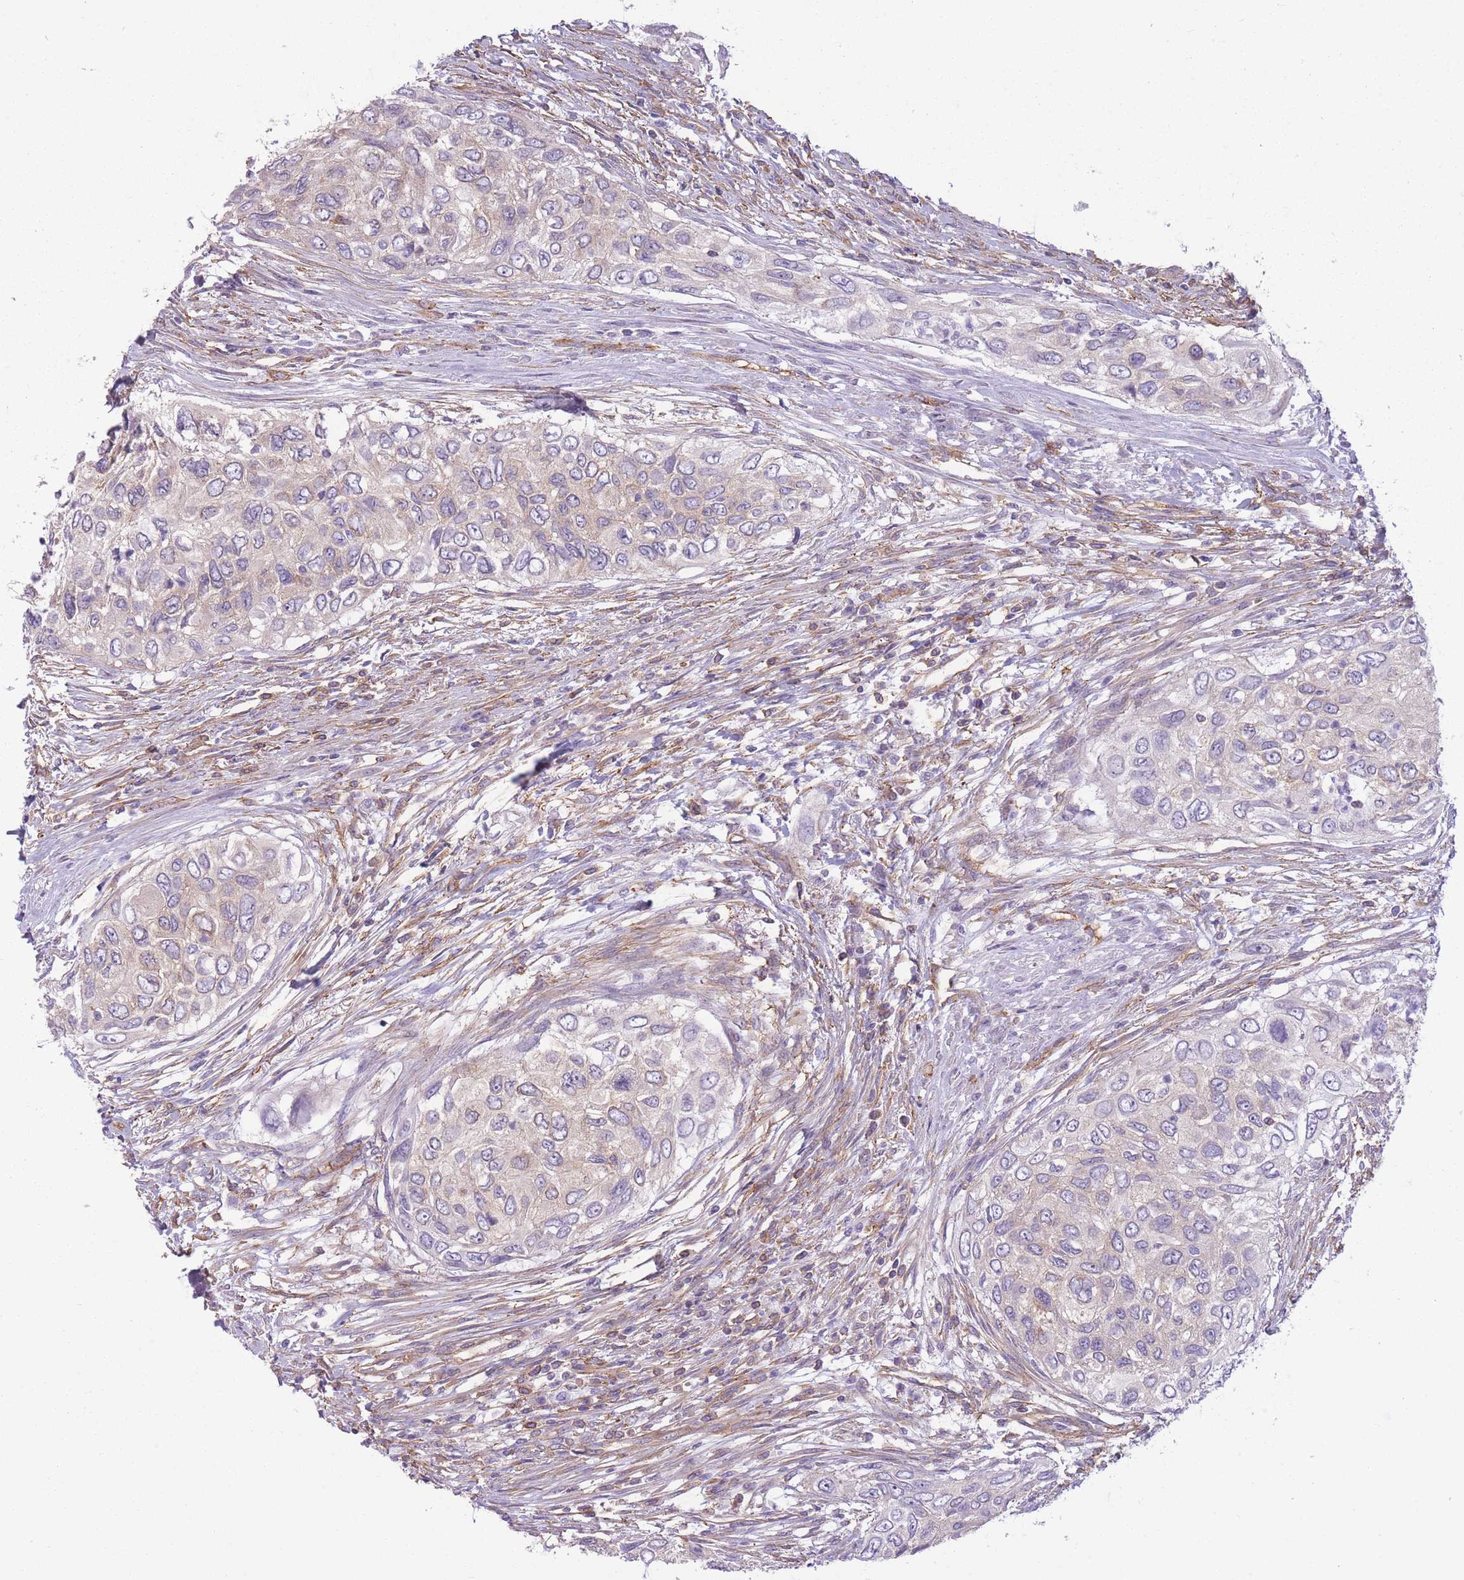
{"staining": {"intensity": "negative", "quantity": "none", "location": "none"}, "tissue": "urothelial cancer", "cell_type": "Tumor cells", "image_type": "cancer", "snomed": [{"axis": "morphology", "description": "Urothelial carcinoma, High grade"}, {"axis": "topography", "description": "Urinary bladder"}], "caption": "DAB immunohistochemical staining of urothelial cancer shows no significant expression in tumor cells.", "gene": "ADD1", "patient": {"sex": "female", "age": 60}}